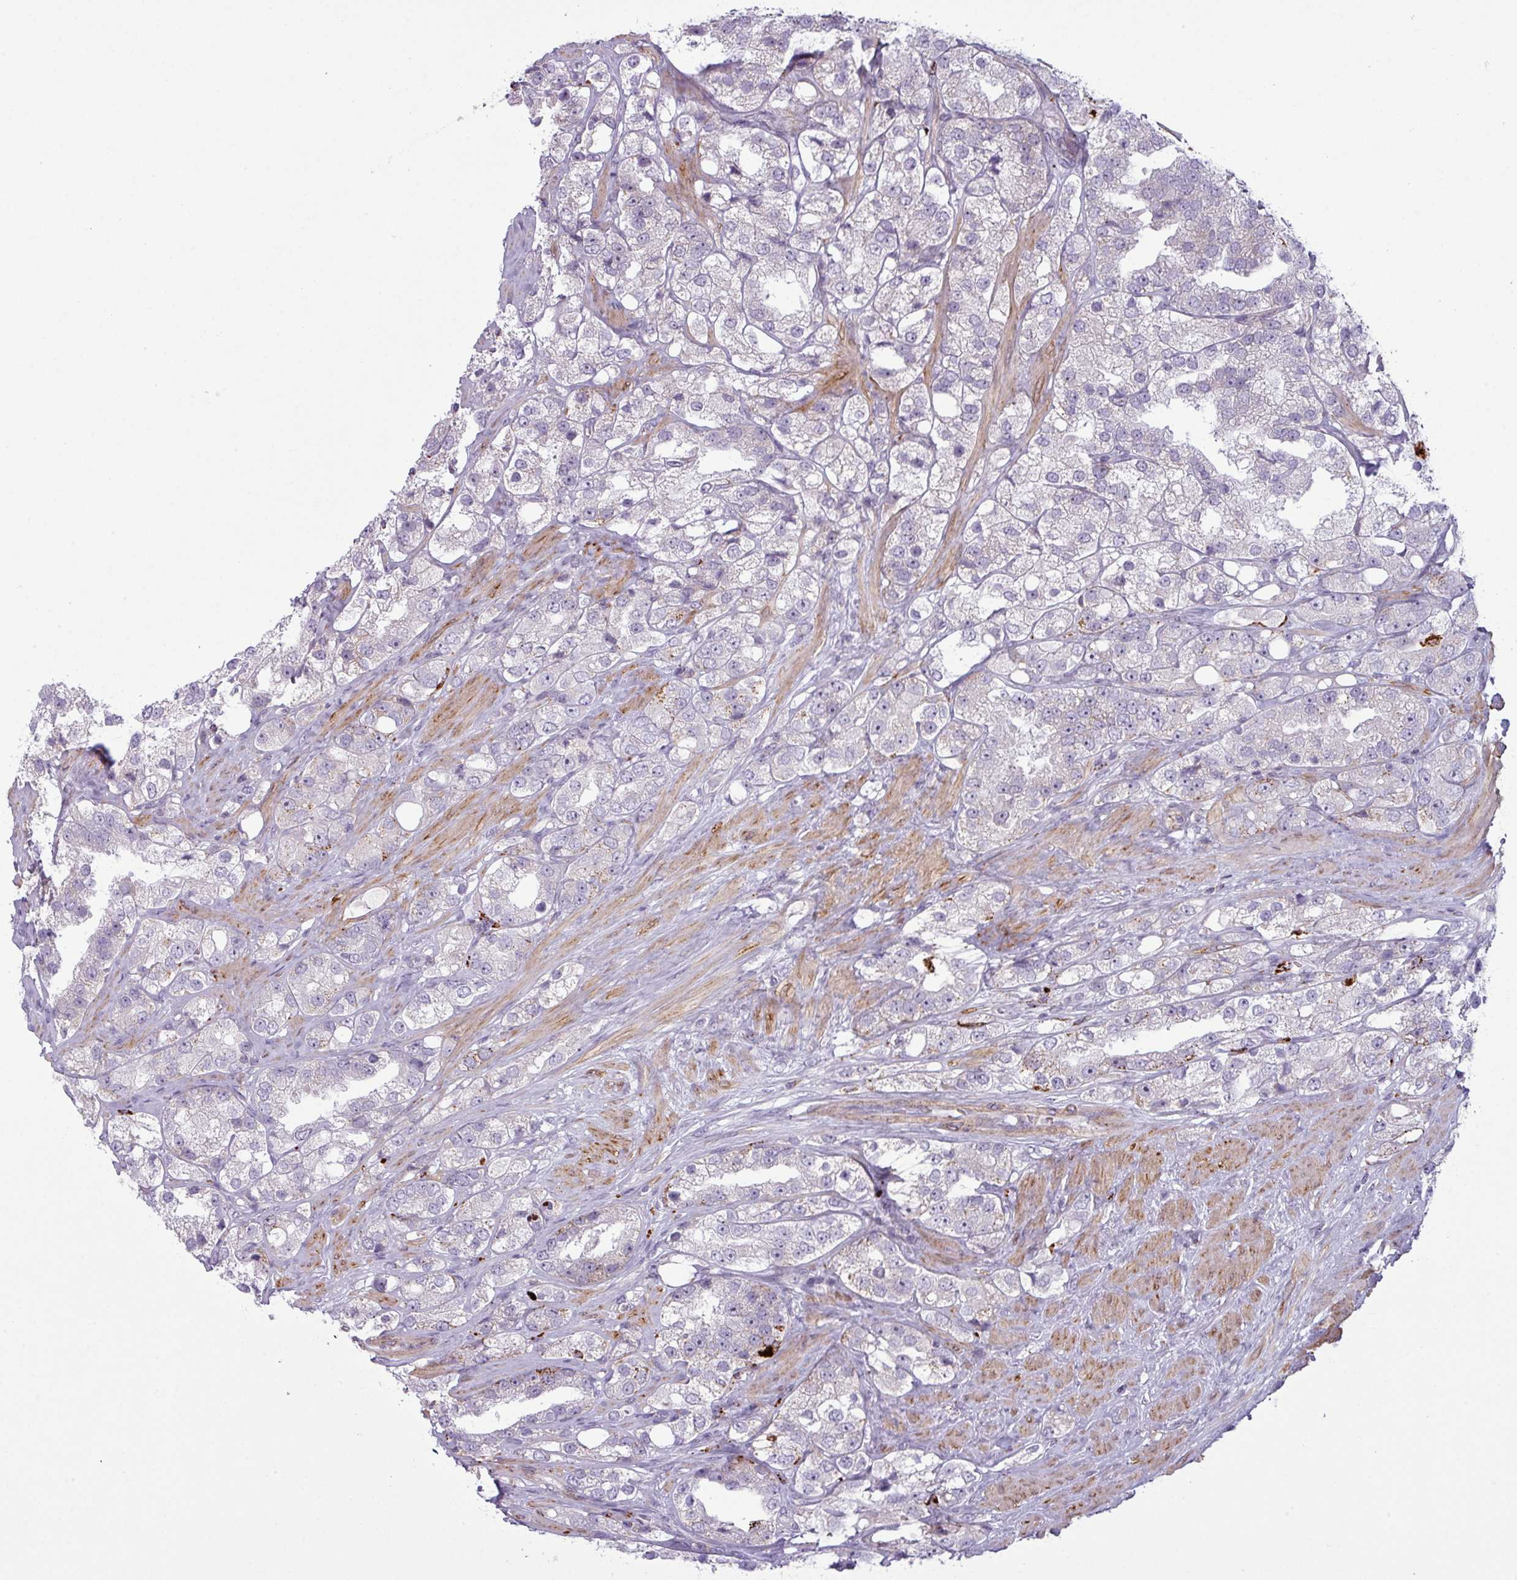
{"staining": {"intensity": "weak", "quantity": "<25%", "location": "cytoplasmic/membranous"}, "tissue": "prostate cancer", "cell_type": "Tumor cells", "image_type": "cancer", "snomed": [{"axis": "morphology", "description": "Adenocarcinoma, NOS"}, {"axis": "topography", "description": "Prostate"}], "caption": "DAB immunohistochemical staining of prostate cancer (adenocarcinoma) shows no significant staining in tumor cells.", "gene": "MAP7D2", "patient": {"sex": "male", "age": 79}}